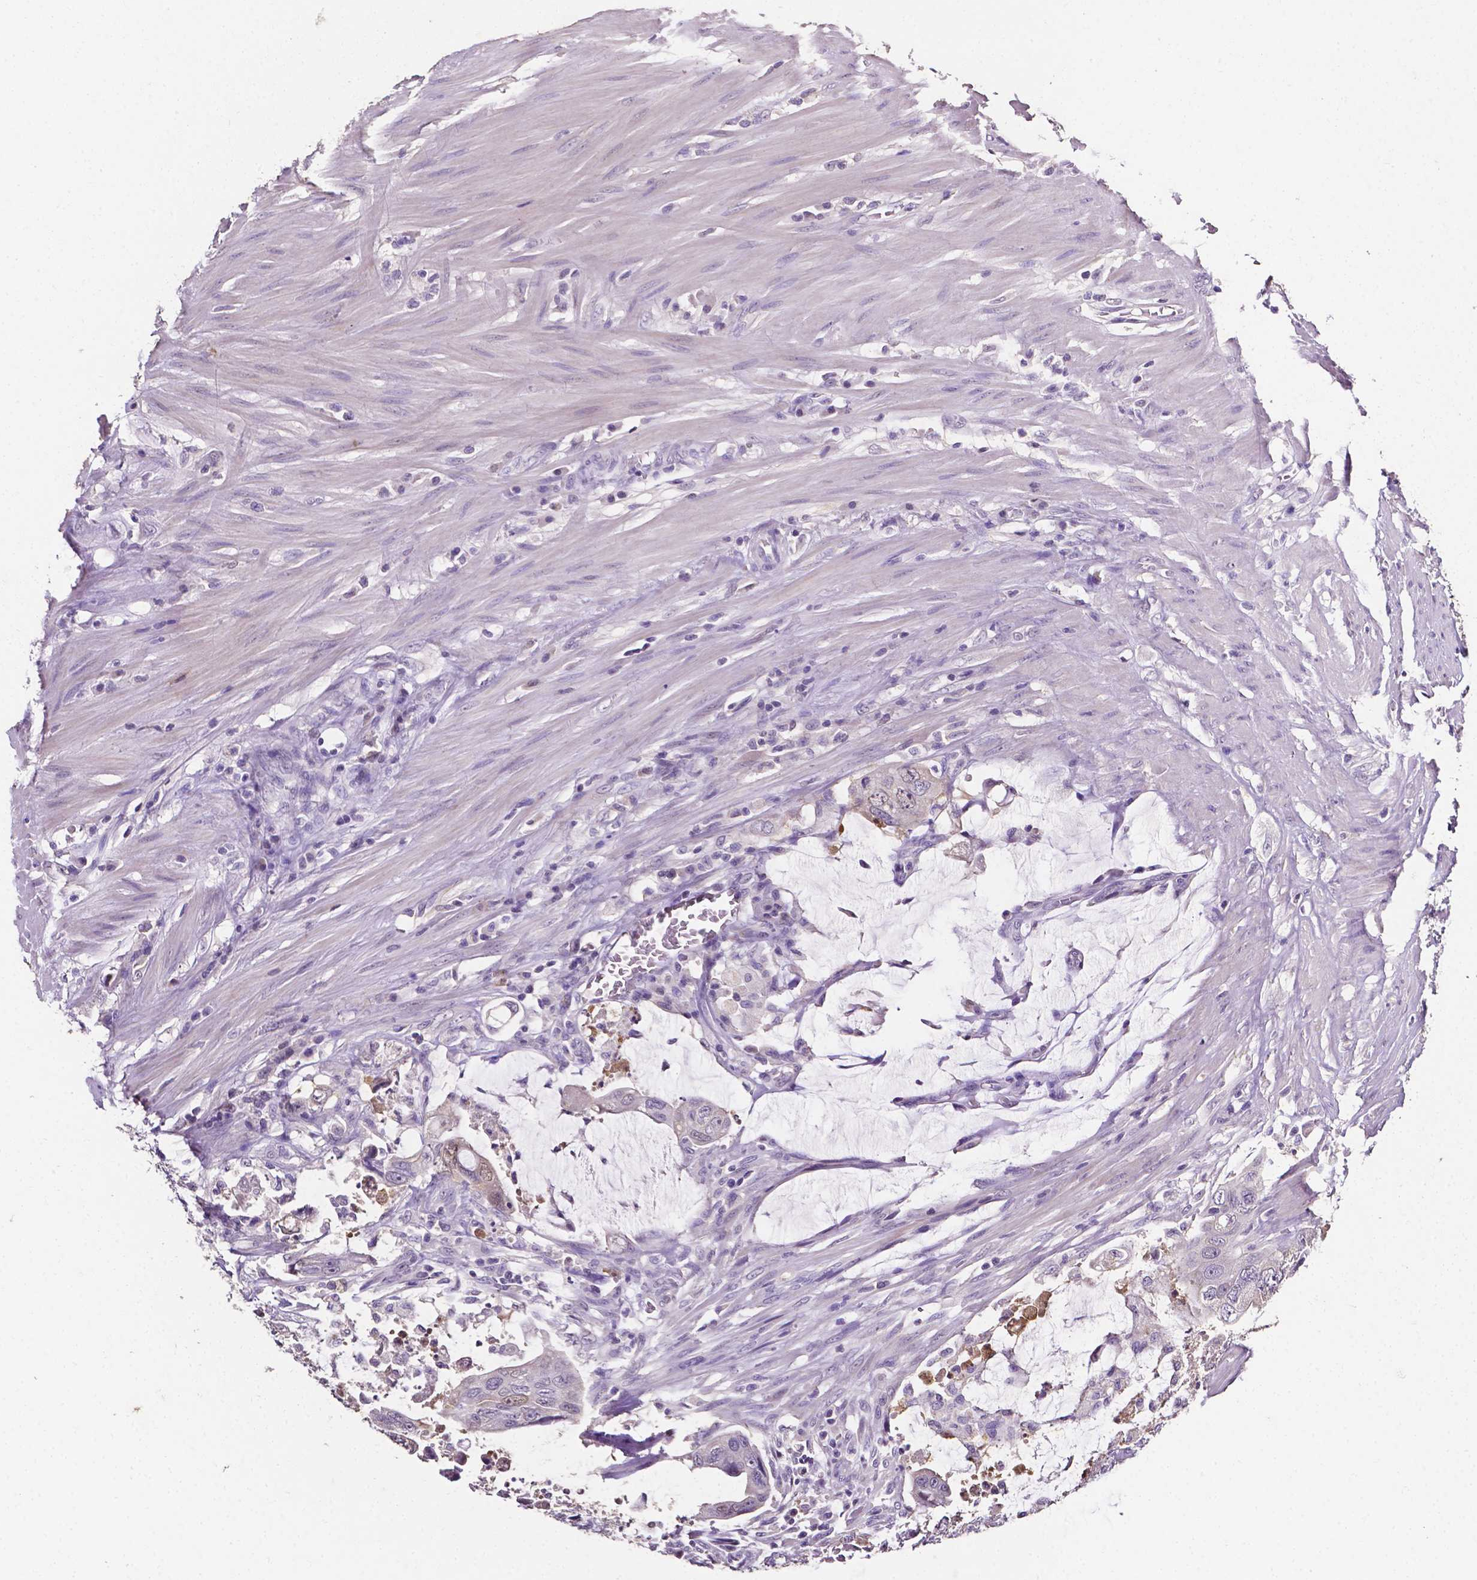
{"staining": {"intensity": "negative", "quantity": "none", "location": "none"}, "tissue": "colorectal cancer", "cell_type": "Tumor cells", "image_type": "cancer", "snomed": [{"axis": "morphology", "description": "Adenocarcinoma, NOS"}, {"axis": "topography", "description": "Colon"}], "caption": "There is no significant expression in tumor cells of colorectal cancer (adenocarcinoma).", "gene": "PSAT1", "patient": {"sex": "male", "age": 57}}